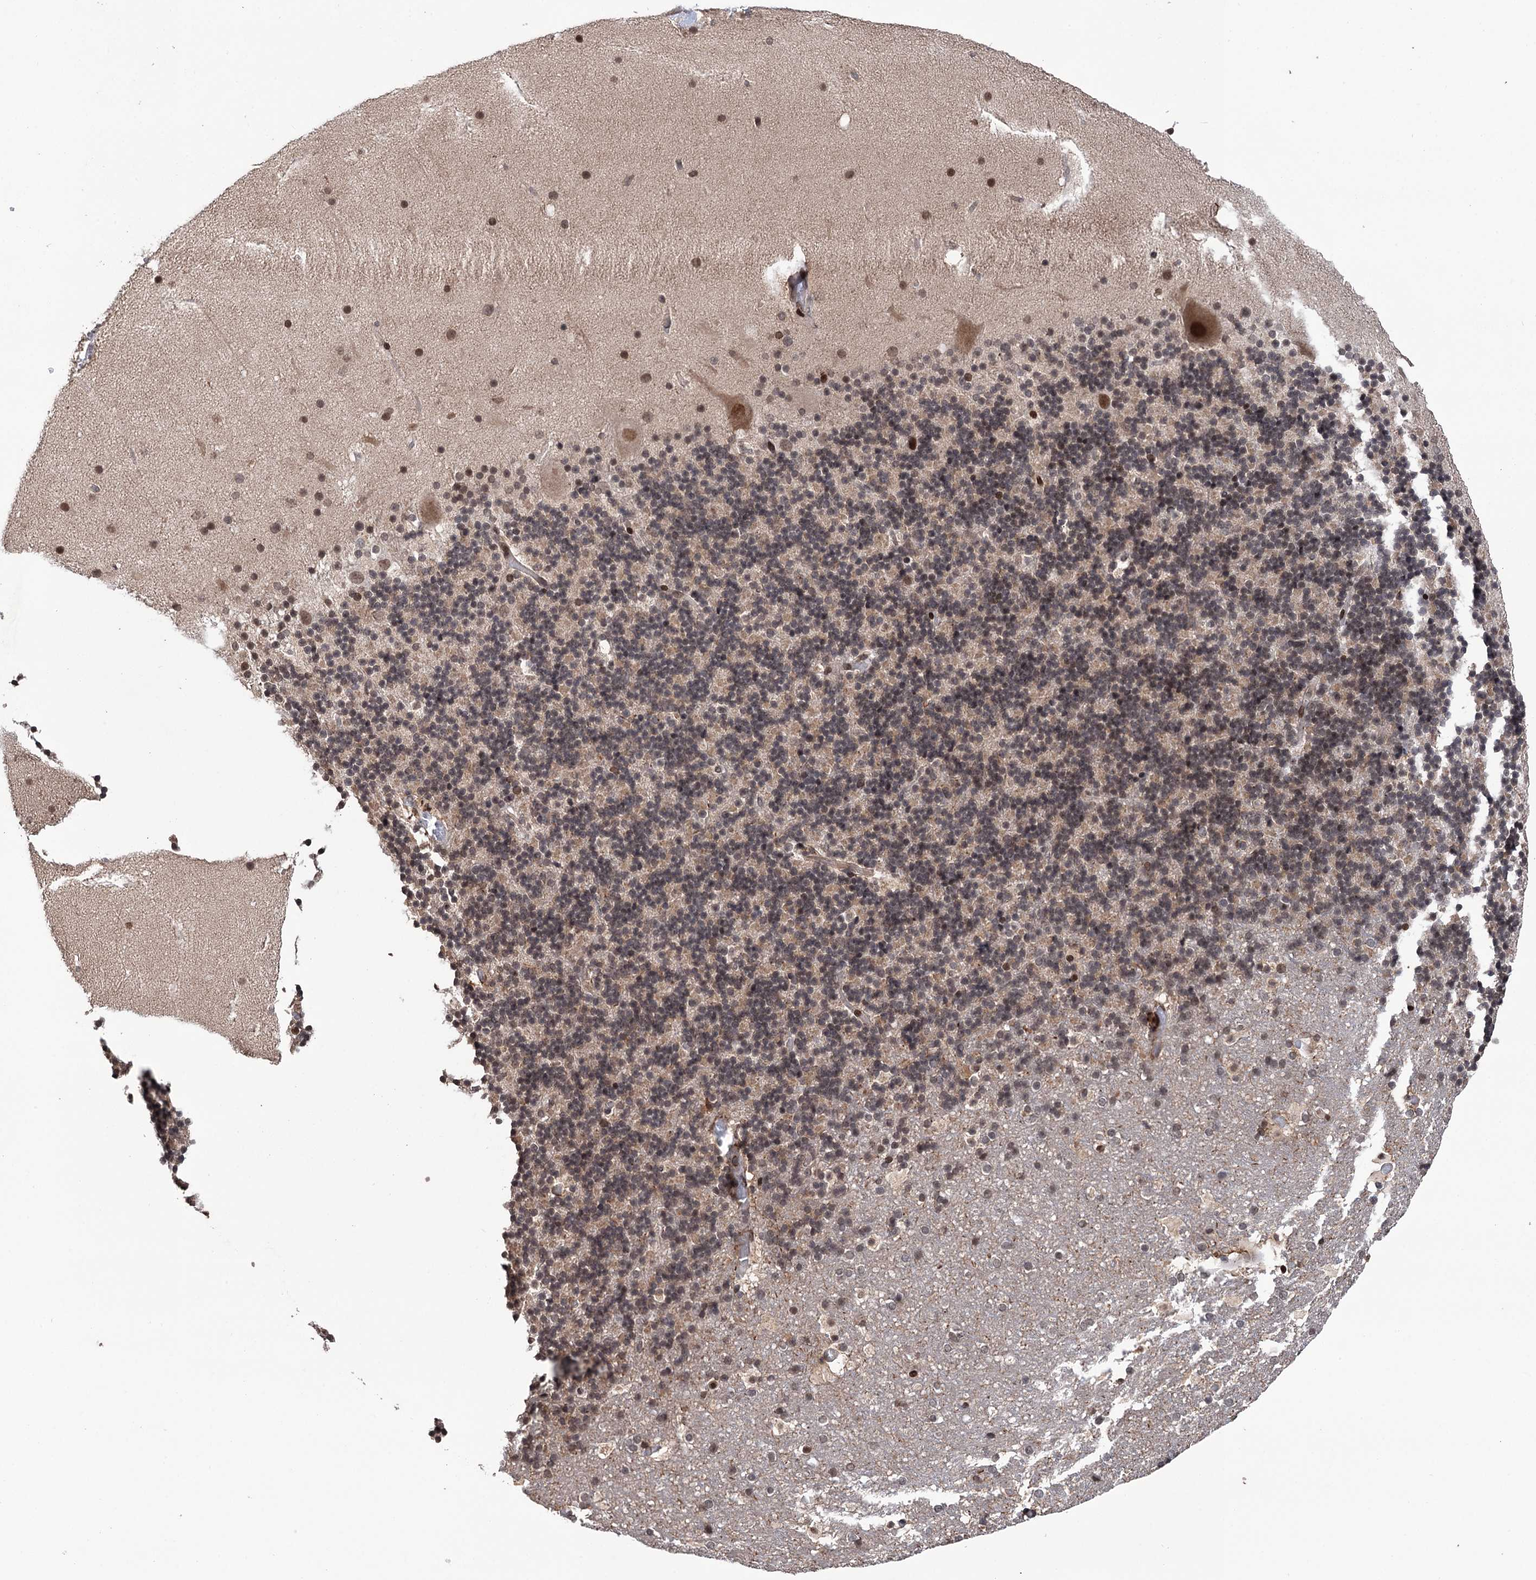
{"staining": {"intensity": "weak", "quantity": "25%-75%", "location": "cytoplasmic/membranous,nuclear"}, "tissue": "cerebellum", "cell_type": "Cells in granular layer", "image_type": "normal", "snomed": [{"axis": "morphology", "description": "Normal tissue, NOS"}, {"axis": "topography", "description": "Cerebellum"}], "caption": "High-power microscopy captured an immunohistochemistry image of normal cerebellum, revealing weak cytoplasmic/membranous,nuclear staining in about 25%-75% of cells in granular layer. Immunohistochemistry stains the protein of interest in brown and the nuclei are stained blue.", "gene": "CCDC77", "patient": {"sex": "male", "age": 57}}